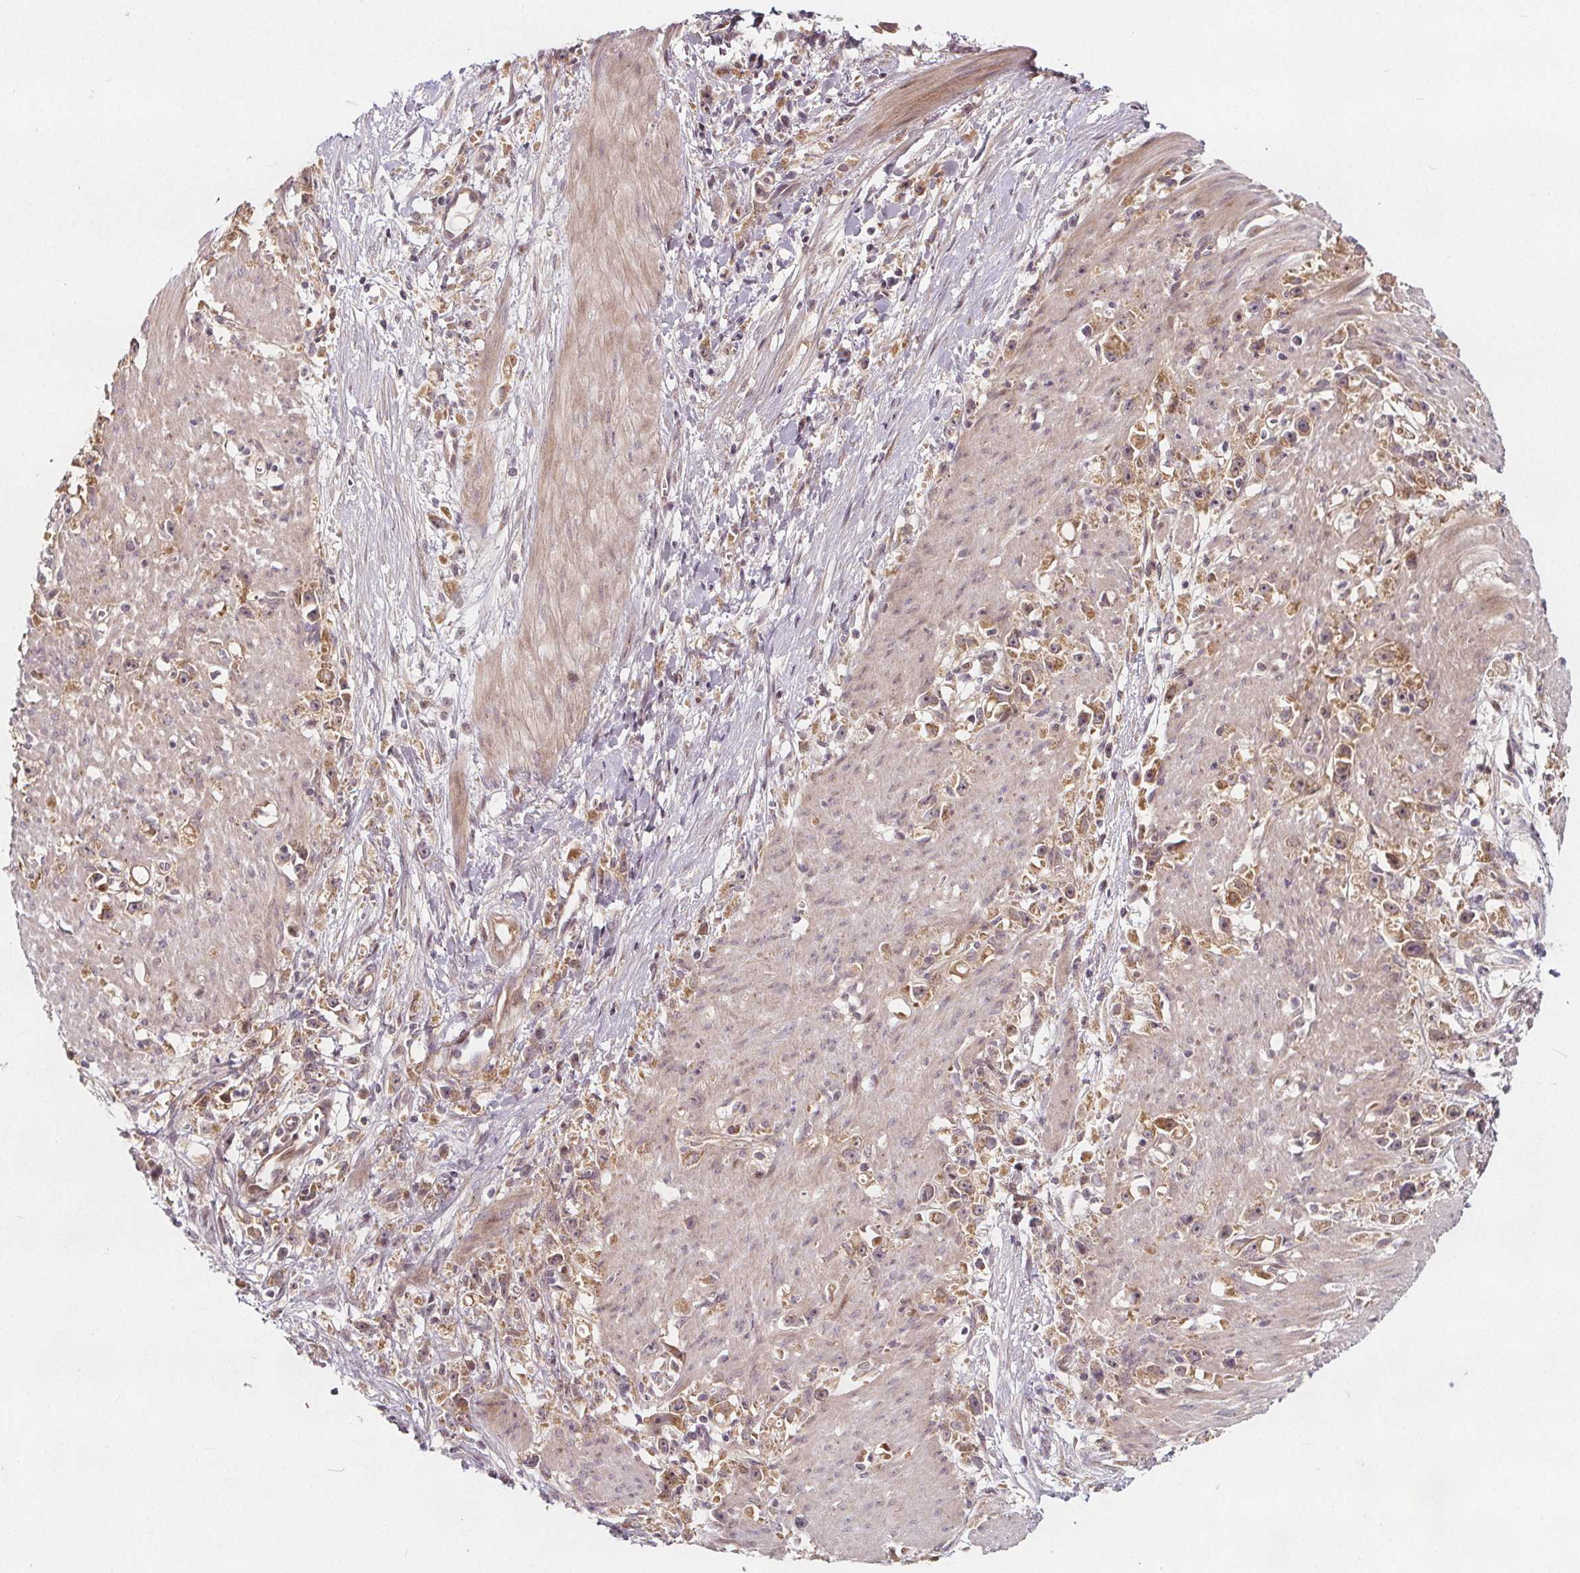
{"staining": {"intensity": "moderate", "quantity": ">75%", "location": "cytoplasmic/membranous"}, "tissue": "stomach cancer", "cell_type": "Tumor cells", "image_type": "cancer", "snomed": [{"axis": "morphology", "description": "Adenocarcinoma, NOS"}, {"axis": "topography", "description": "Stomach"}], "caption": "A micrograph of stomach cancer stained for a protein reveals moderate cytoplasmic/membranous brown staining in tumor cells. (brown staining indicates protein expression, while blue staining denotes nuclei).", "gene": "AKT1S1", "patient": {"sex": "female", "age": 59}}